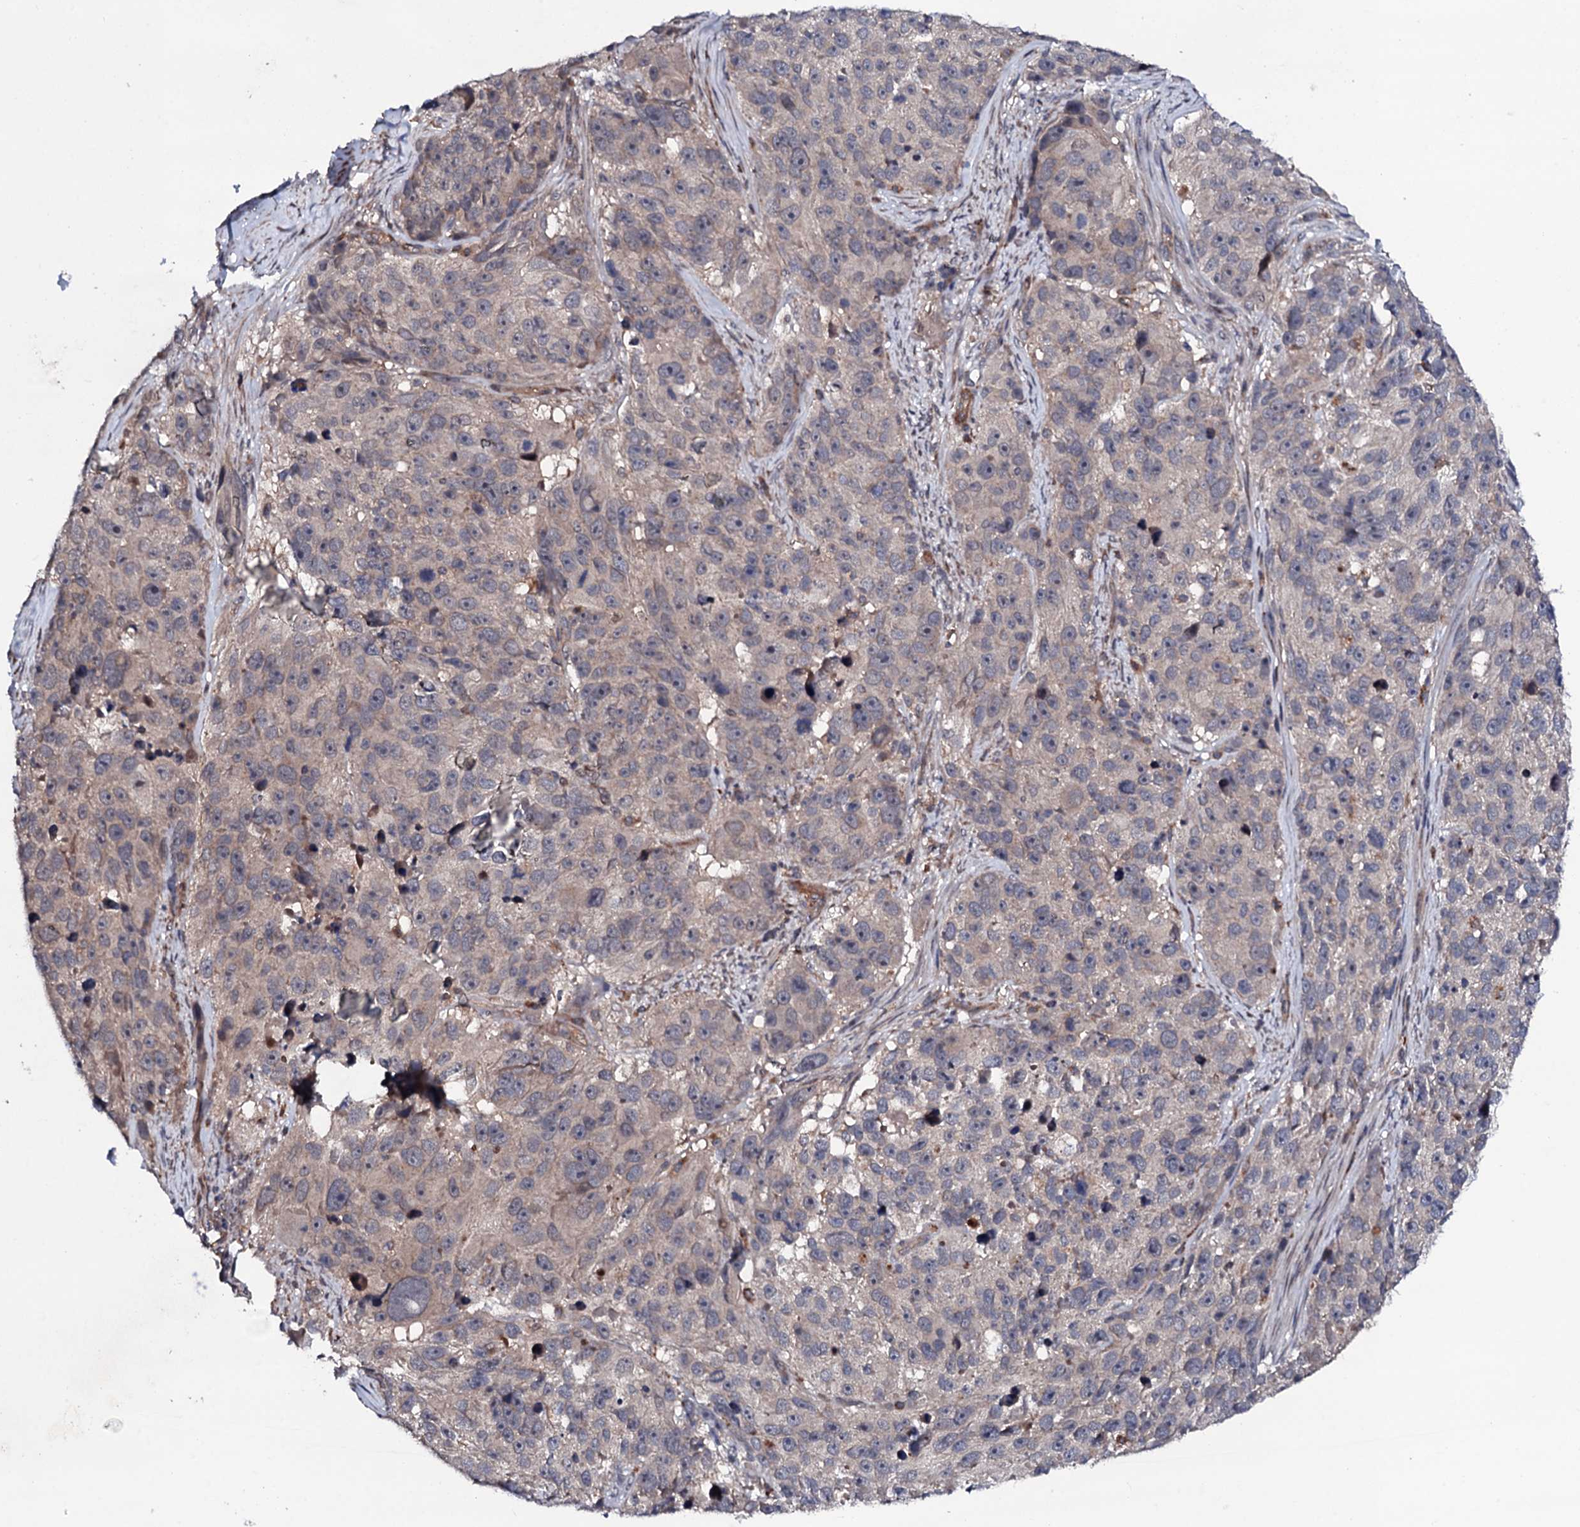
{"staining": {"intensity": "negative", "quantity": "none", "location": "none"}, "tissue": "melanoma", "cell_type": "Tumor cells", "image_type": "cancer", "snomed": [{"axis": "morphology", "description": "Malignant melanoma, NOS"}, {"axis": "topography", "description": "Skin"}], "caption": "Protein analysis of malignant melanoma reveals no significant positivity in tumor cells.", "gene": "CIAO2A", "patient": {"sex": "male", "age": 84}}